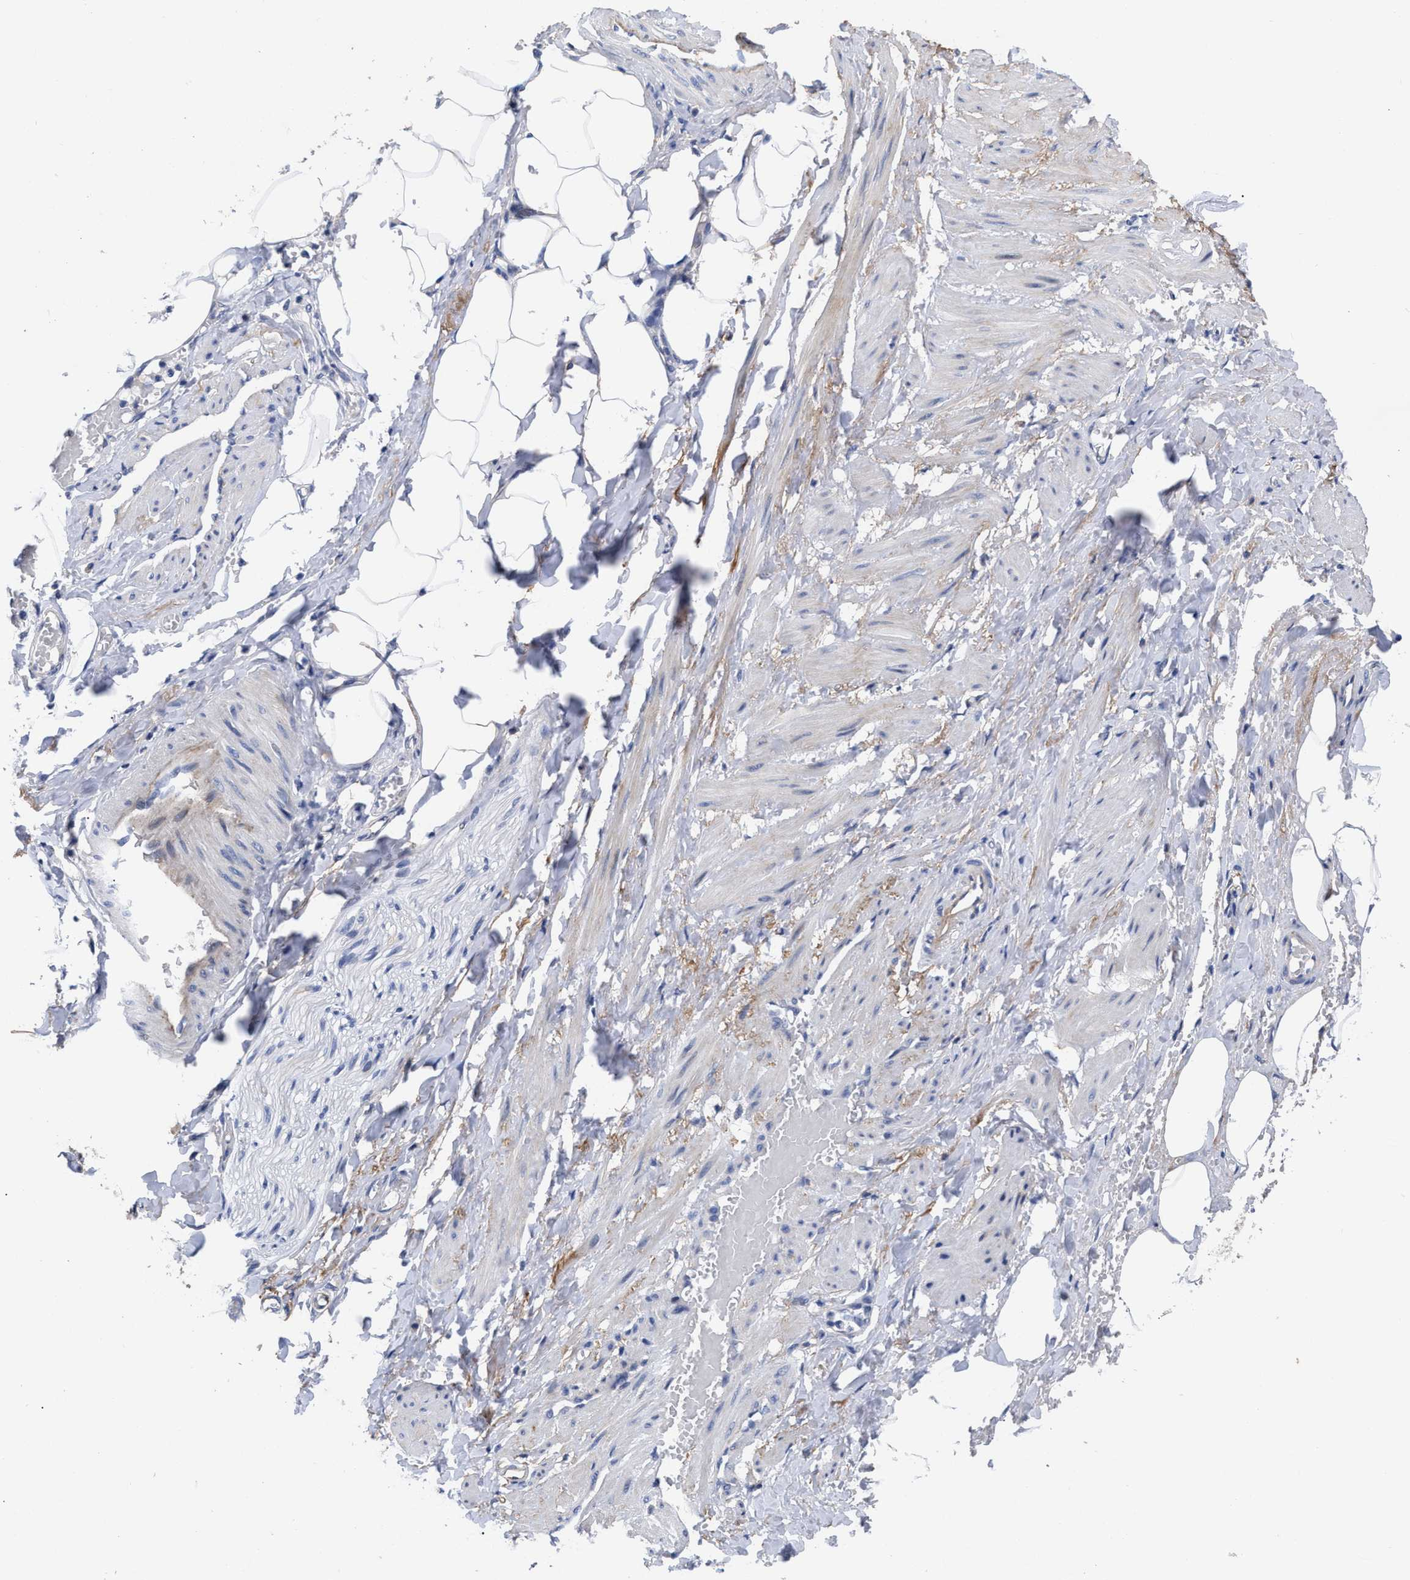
{"staining": {"intensity": "negative", "quantity": "none", "location": "none"}, "tissue": "adipose tissue", "cell_type": "Adipocytes", "image_type": "normal", "snomed": [{"axis": "morphology", "description": "Normal tissue, NOS"}, {"axis": "topography", "description": "Soft tissue"}, {"axis": "topography", "description": "Vascular tissue"}], "caption": "Immunohistochemistry image of normal adipose tissue stained for a protein (brown), which exhibits no positivity in adipocytes.", "gene": "CCN5", "patient": {"sex": "female", "age": 35}}